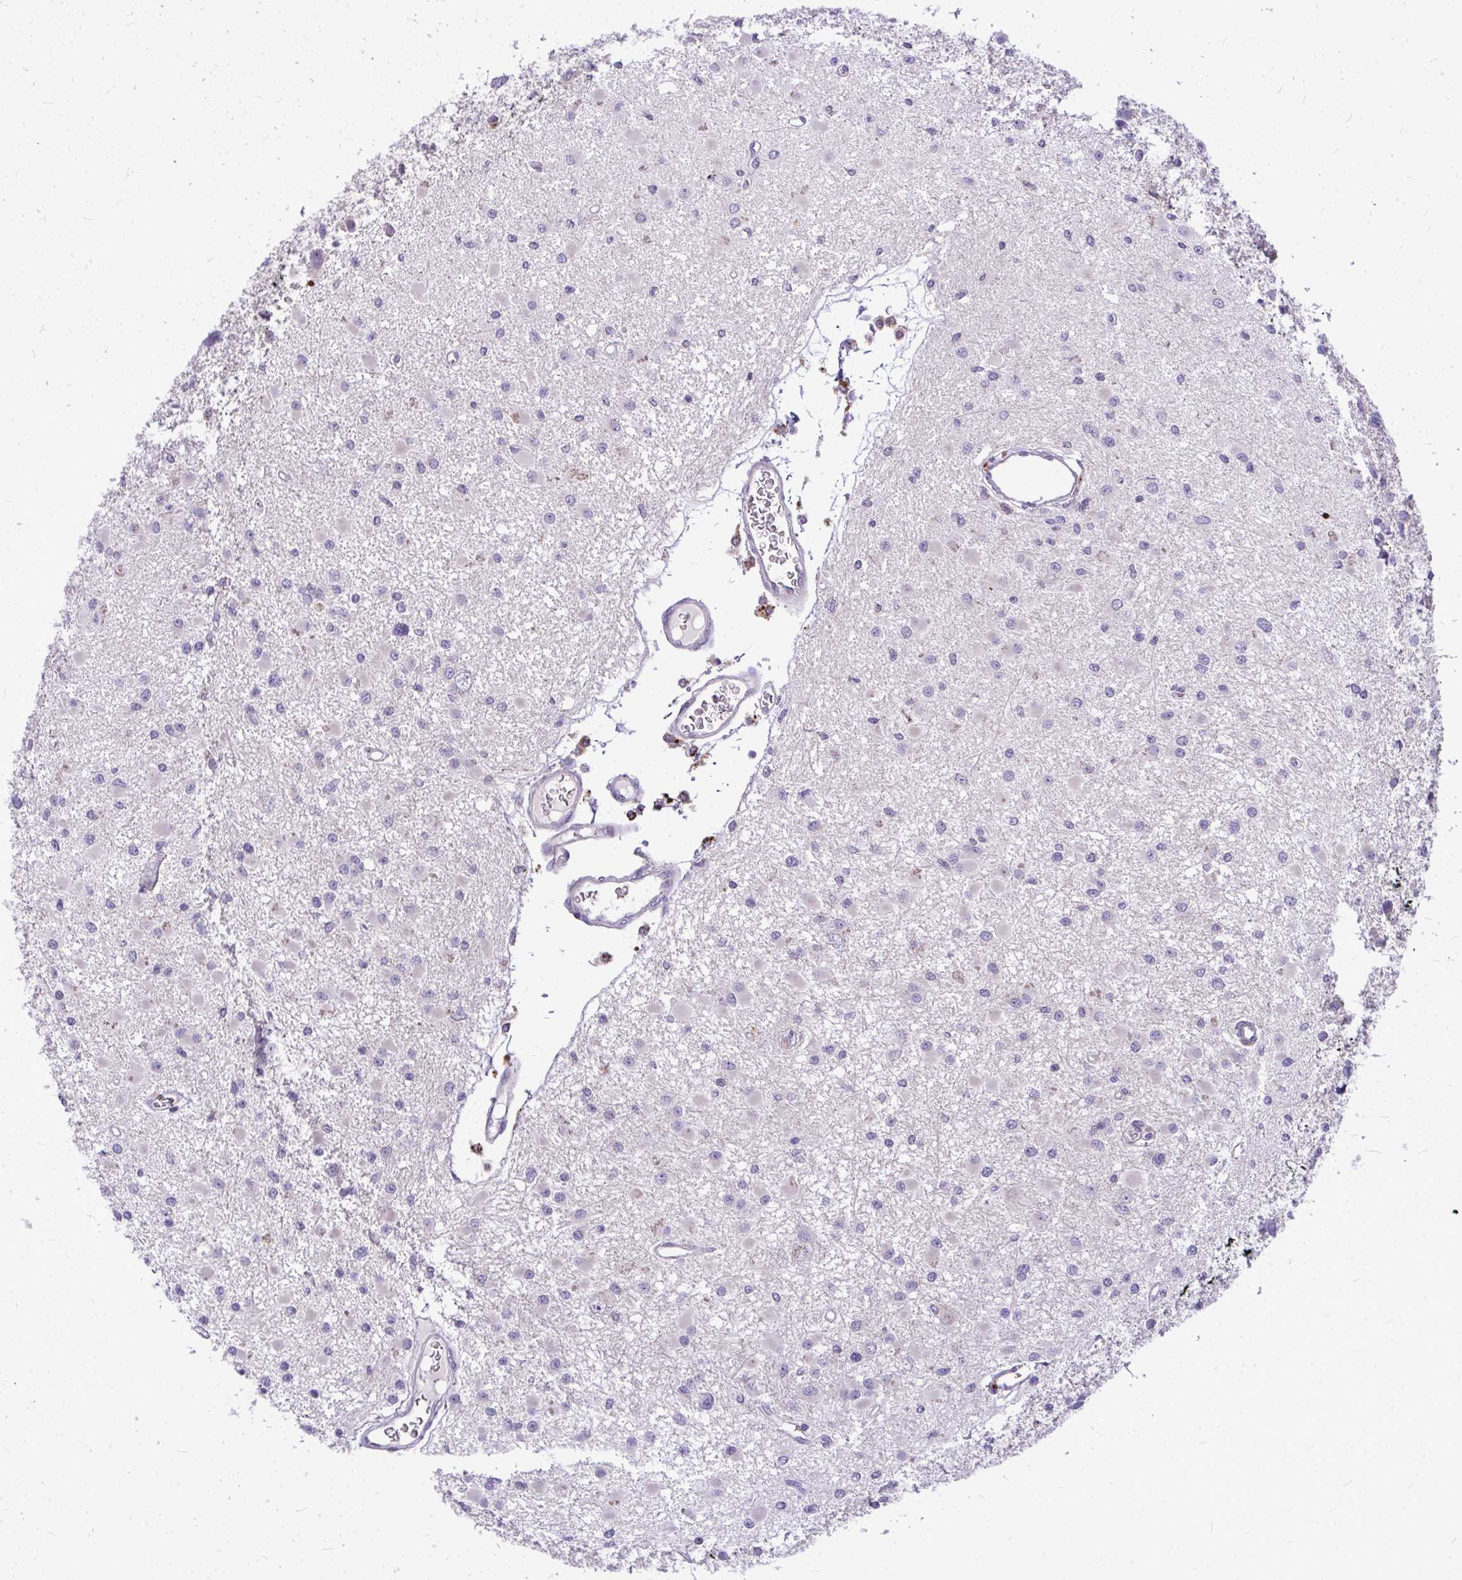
{"staining": {"intensity": "negative", "quantity": "none", "location": "none"}, "tissue": "glioma", "cell_type": "Tumor cells", "image_type": "cancer", "snomed": [{"axis": "morphology", "description": "Glioma, malignant, High grade"}, {"axis": "topography", "description": "Brain"}], "caption": "DAB immunohistochemical staining of malignant high-grade glioma shows no significant positivity in tumor cells.", "gene": "ZSCAN25", "patient": {"sex": "male", "age": 54}}